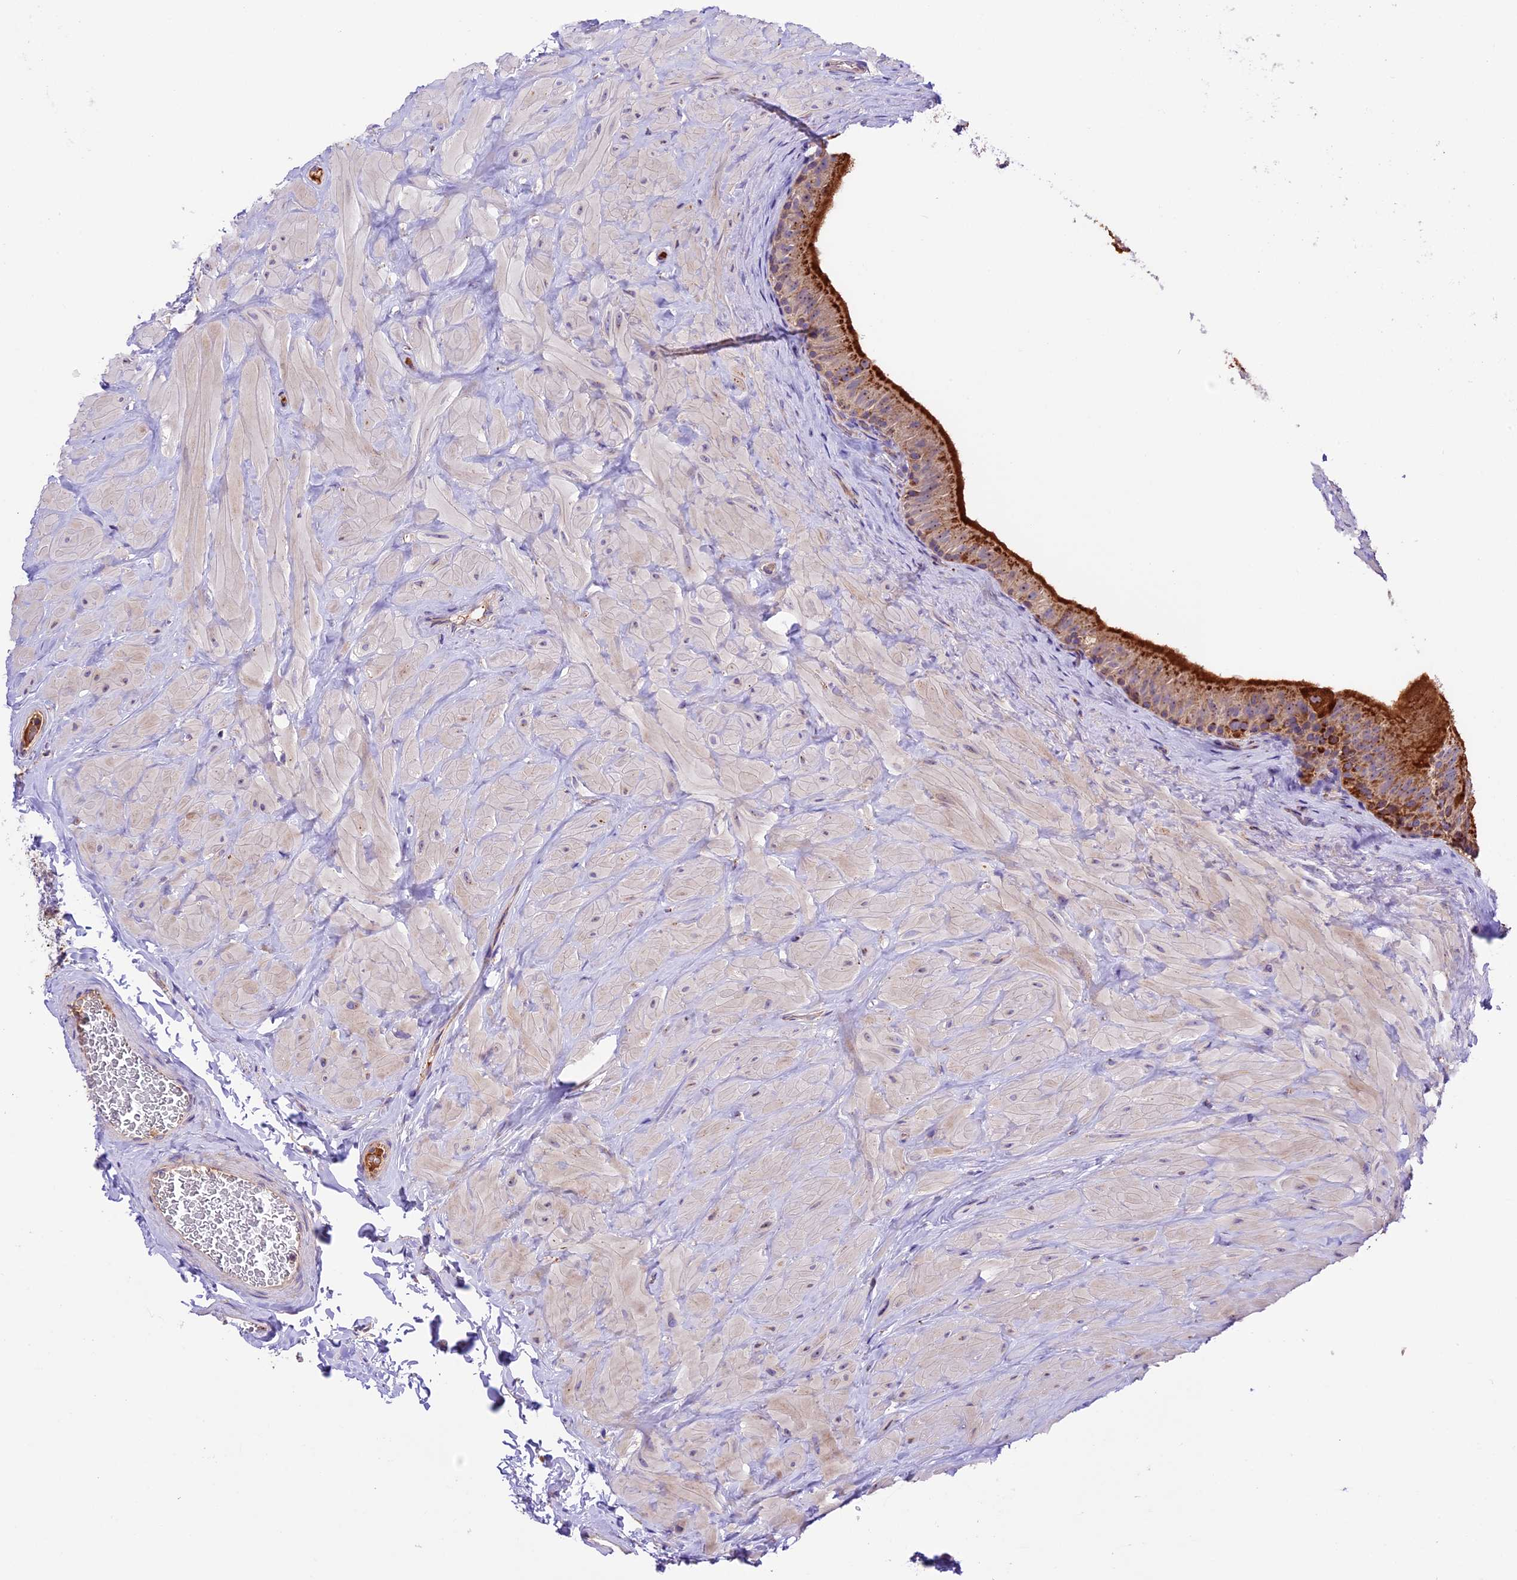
{"staining": {"intensity": "strong", "quantity": "25%-75%", "location": "cytoplasmic/membranous"}, "tissue": "epididymis", "cell_type": "Glandular cells", "image_type": "normal", "snomed": [{"axis": "morphology", "description": "Normal tissue, NOS"}, {"axis": "topography", "description": "Soft tissue"}, {"axis": "topography", "description": "Vascular tissue"}, {"axis": "topography", "description": "Epididymis"}], "caption": "Immunohistochemical staining of unremarkable epididymis demonstrates strong cytoplasmic/membranous protein expression in approximately 25%-75% of glandular cells.", "gene": "METTL22", "patient": {"sex": "male", "age": 49}}